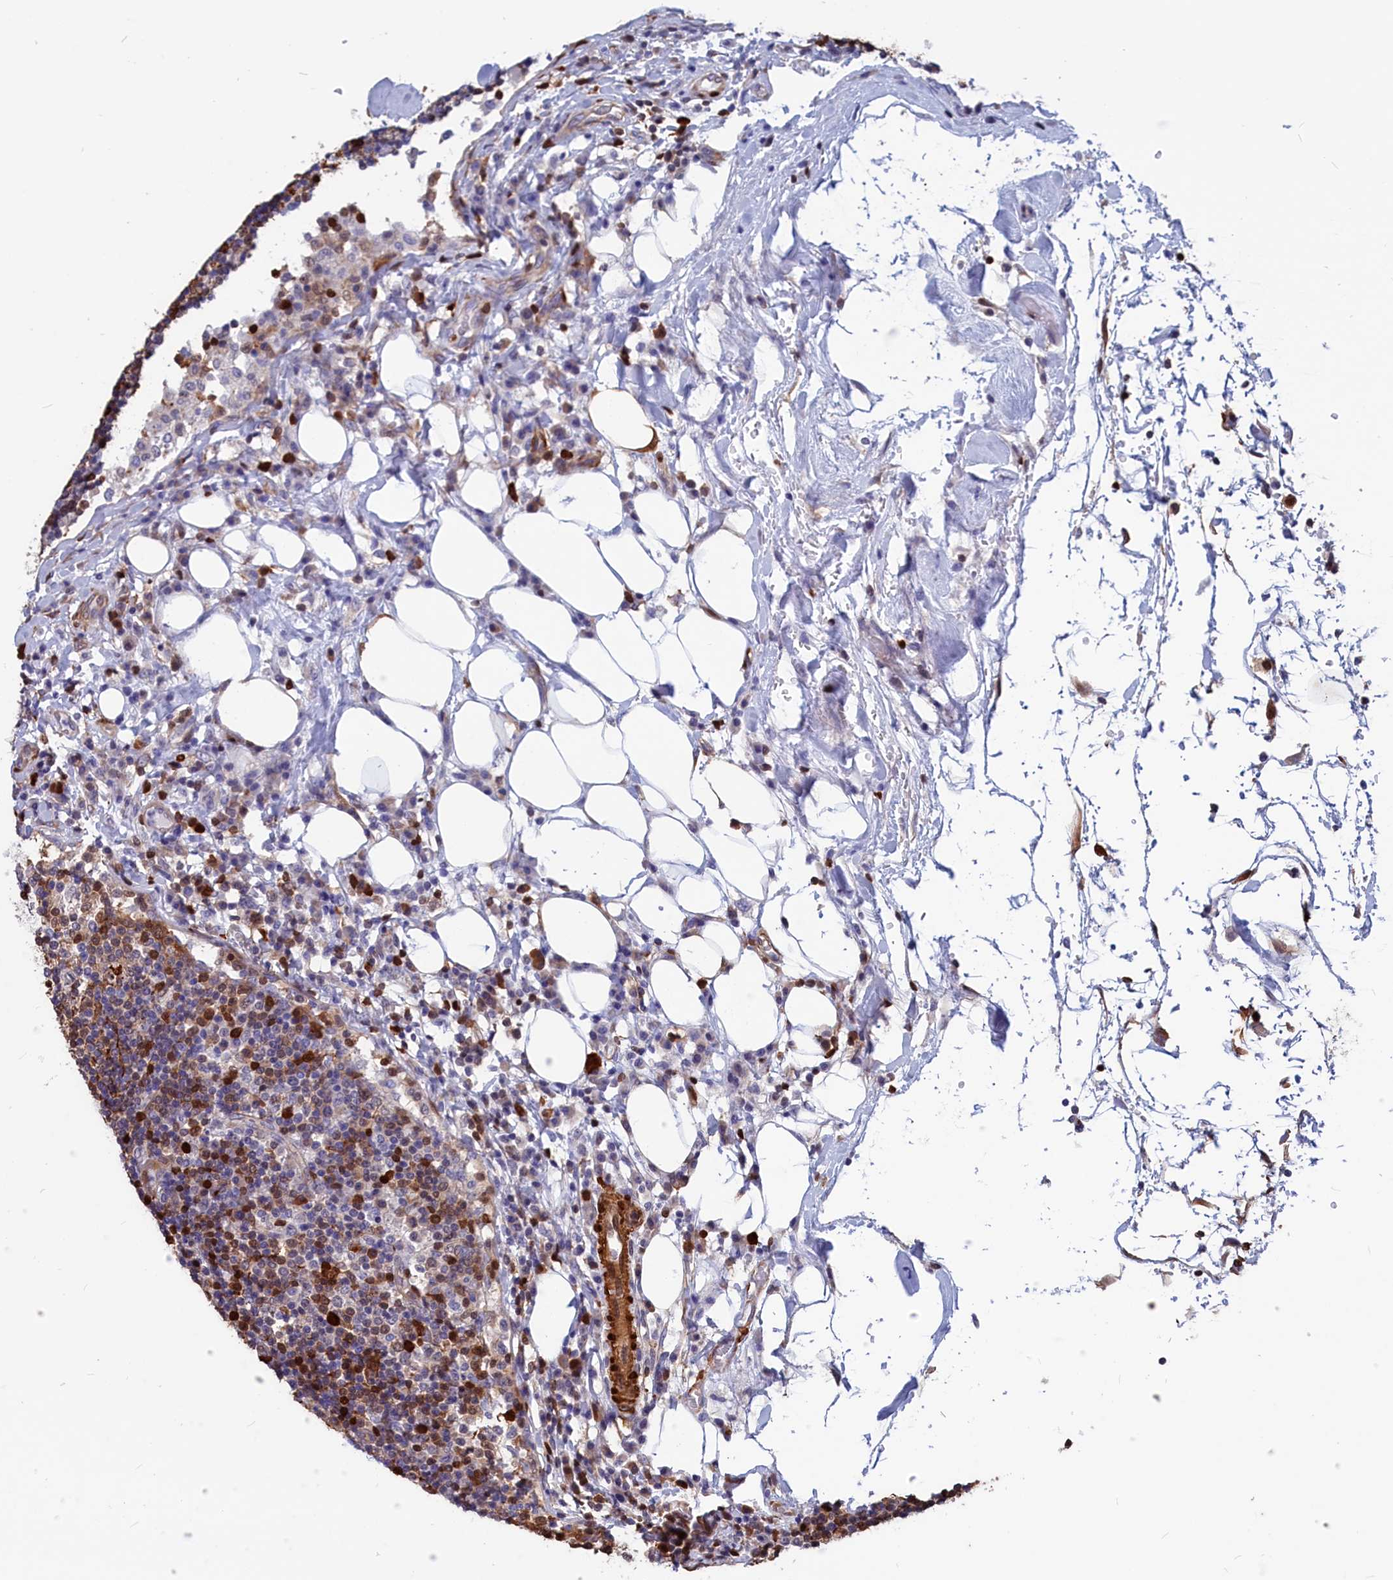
{"staining": {"intensity": "weak", "quantity": "<25%", "location": "nuclear"}, "tissue": "lymph node", "cell_type": "Germinal center cells", "image_type": "normal", "snomed": [{"axis": "morphology", "description": "Normal tissue, NOS"}, {"axis": "topography", "description": "Lymph node"}], "caption": "The IHC image has no significant positivity in germinal center cells of lymph node.", "gene": "CRIP1", "patient": {"sex": "female", "age": 53}}